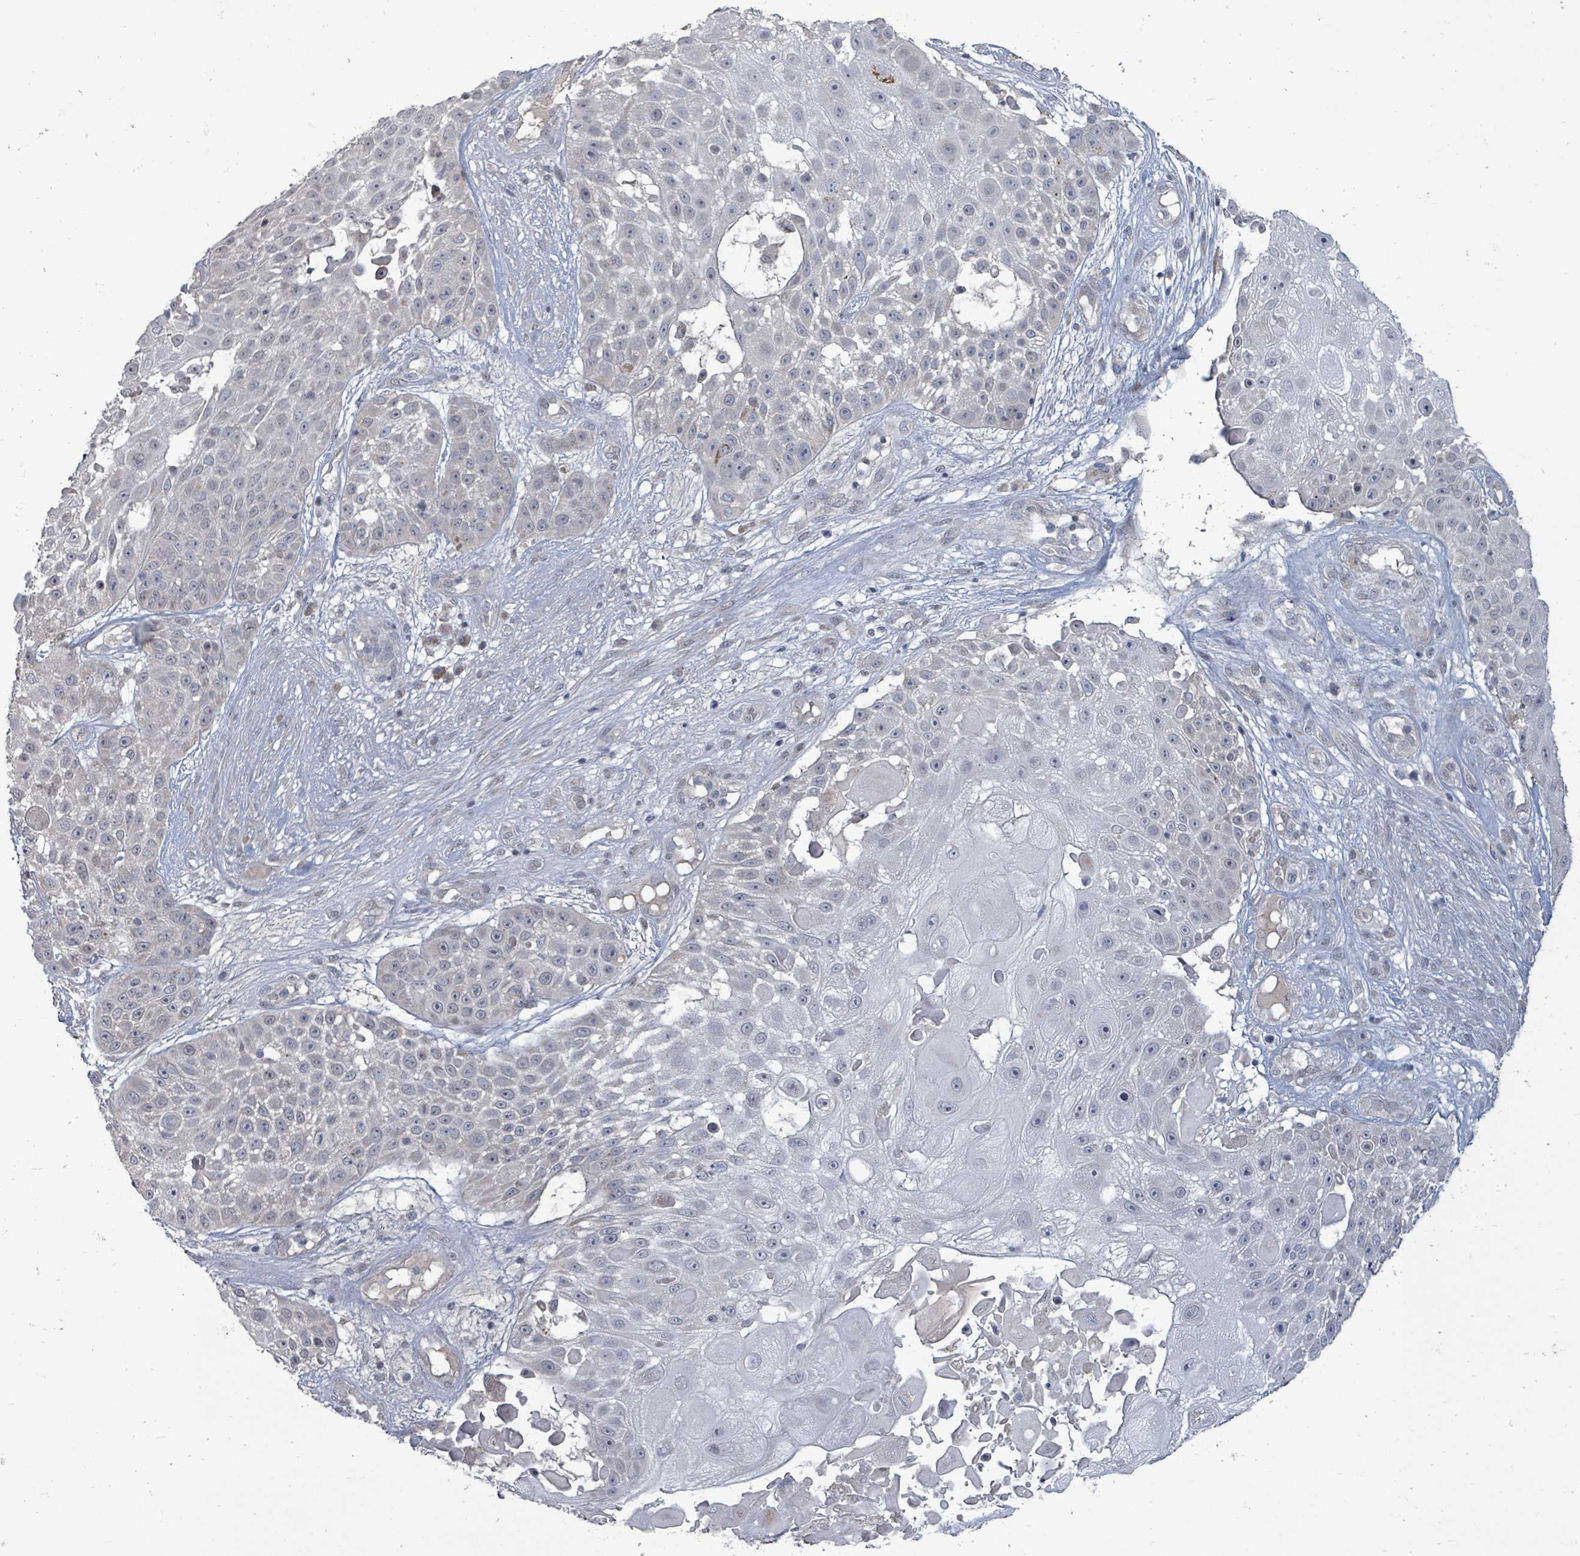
{"staining": {"intensity": "negative", "quantity": "none", "location": "none"}, "tissue": "skin cancer", "cell_type": "Tumor cells", "image_type": "cancer", "snomed": [{"axis": "morphology", "description": "Squamous cell carcinoma, NOS"}, {"axis": "topography", "description": "Skin"}], "caption": "Human skin cancer stained for a protein using IHC shows no positivity in tumor cells.", "gene": "ZFPM1", "patient": {"sex": "female", "age": 86}}